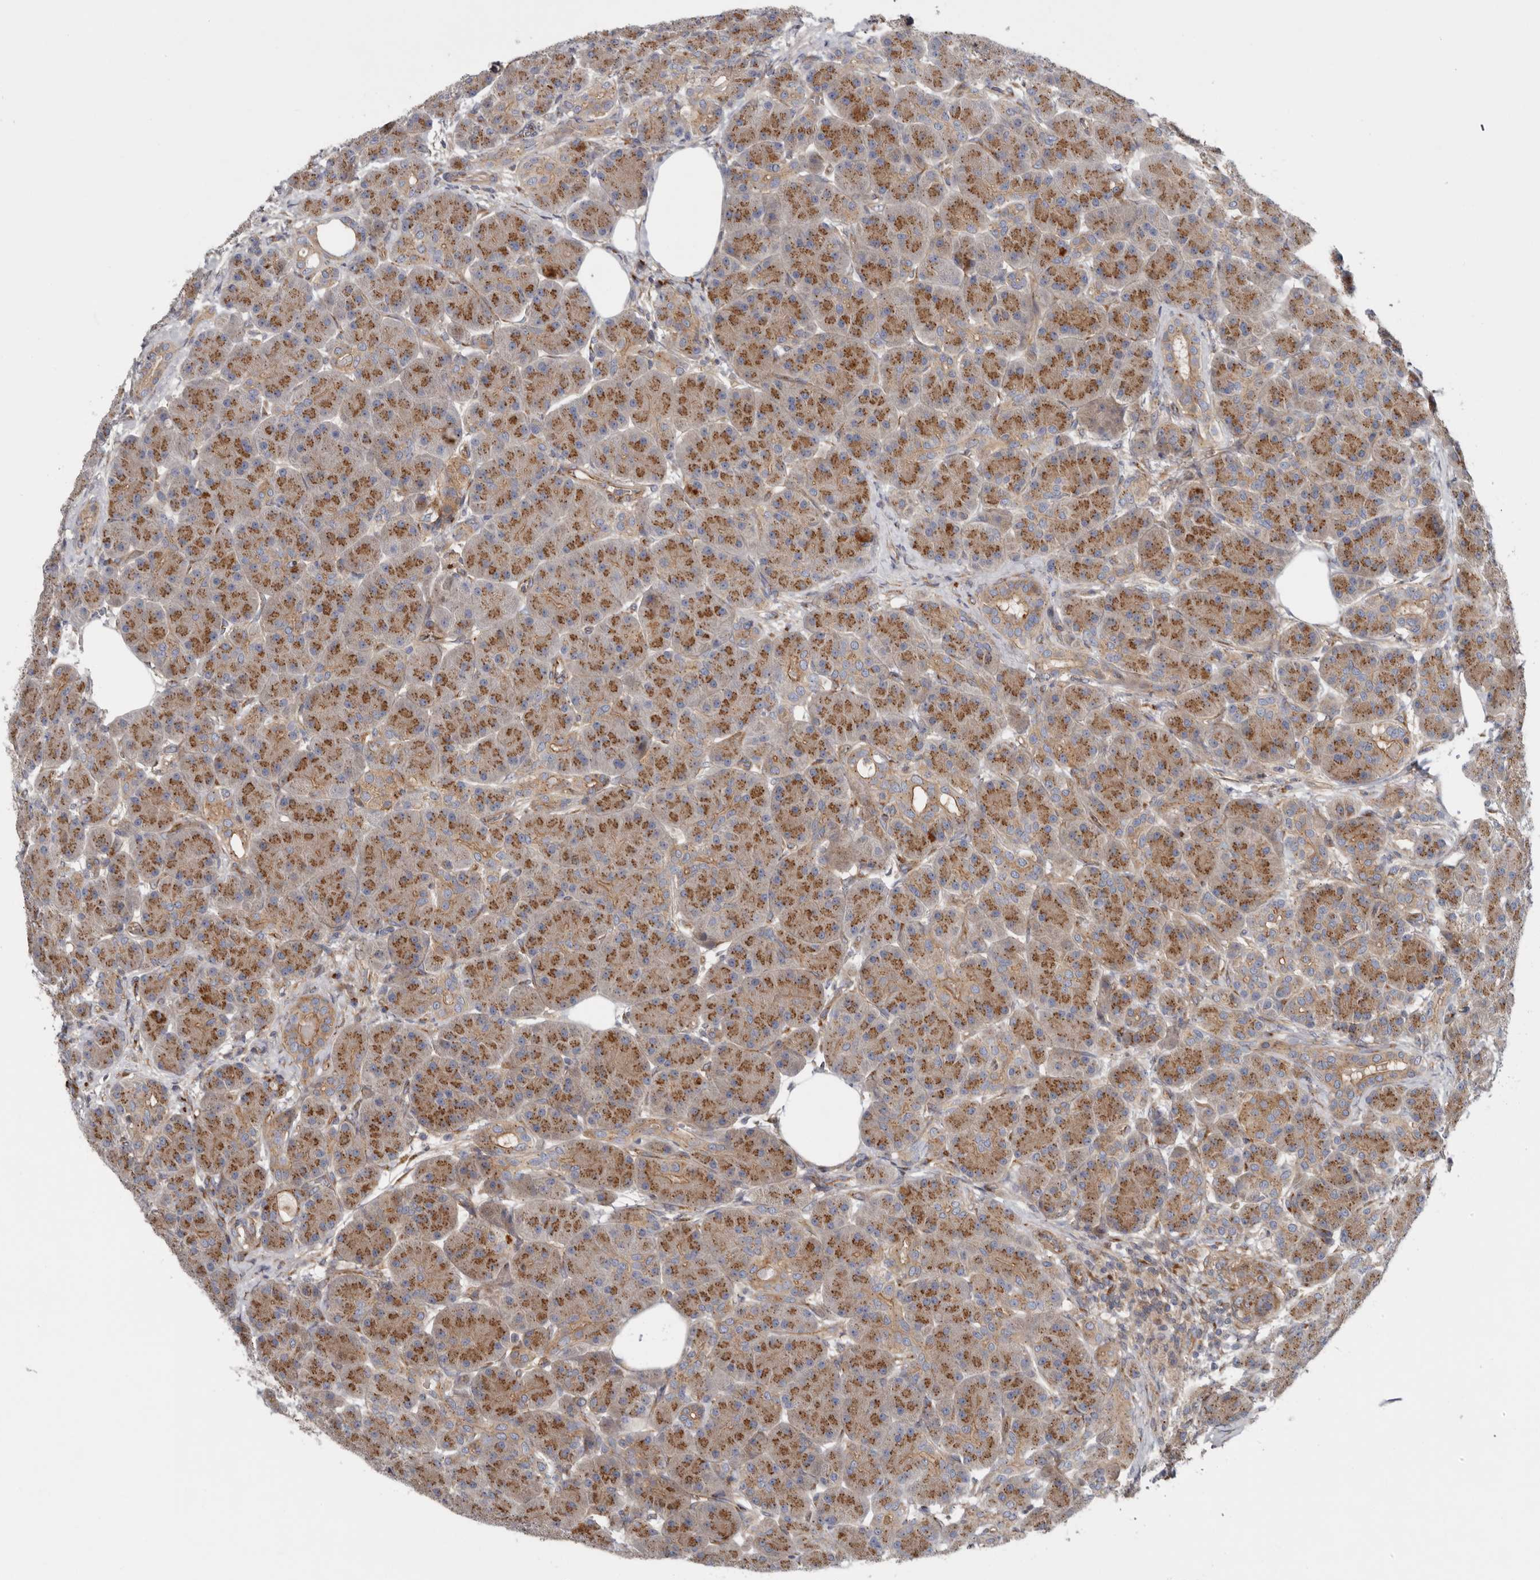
{"staining": {"intensity": "moderate", "quantity": ">75%", "location": "cytoplasmic/membranous"}, "tissue": "pancreas", "cell_type": "Exocrine glandular cells", "image_type": "normal", "snomed": [{"axis": "morphology", "description": "Normal tissue, NOS"}, {"axis": "topography", "description": "Pancreas"}], "caption": "Moderate cytoplasmic/membranous protein staining is seen in about >75% of exocrine glandular cells in pancreas. (Brightfield microscopy of DAB IHC at high magnification).", "gene": "LUZP1", "patient": {"sex": "male", "age": 63}}